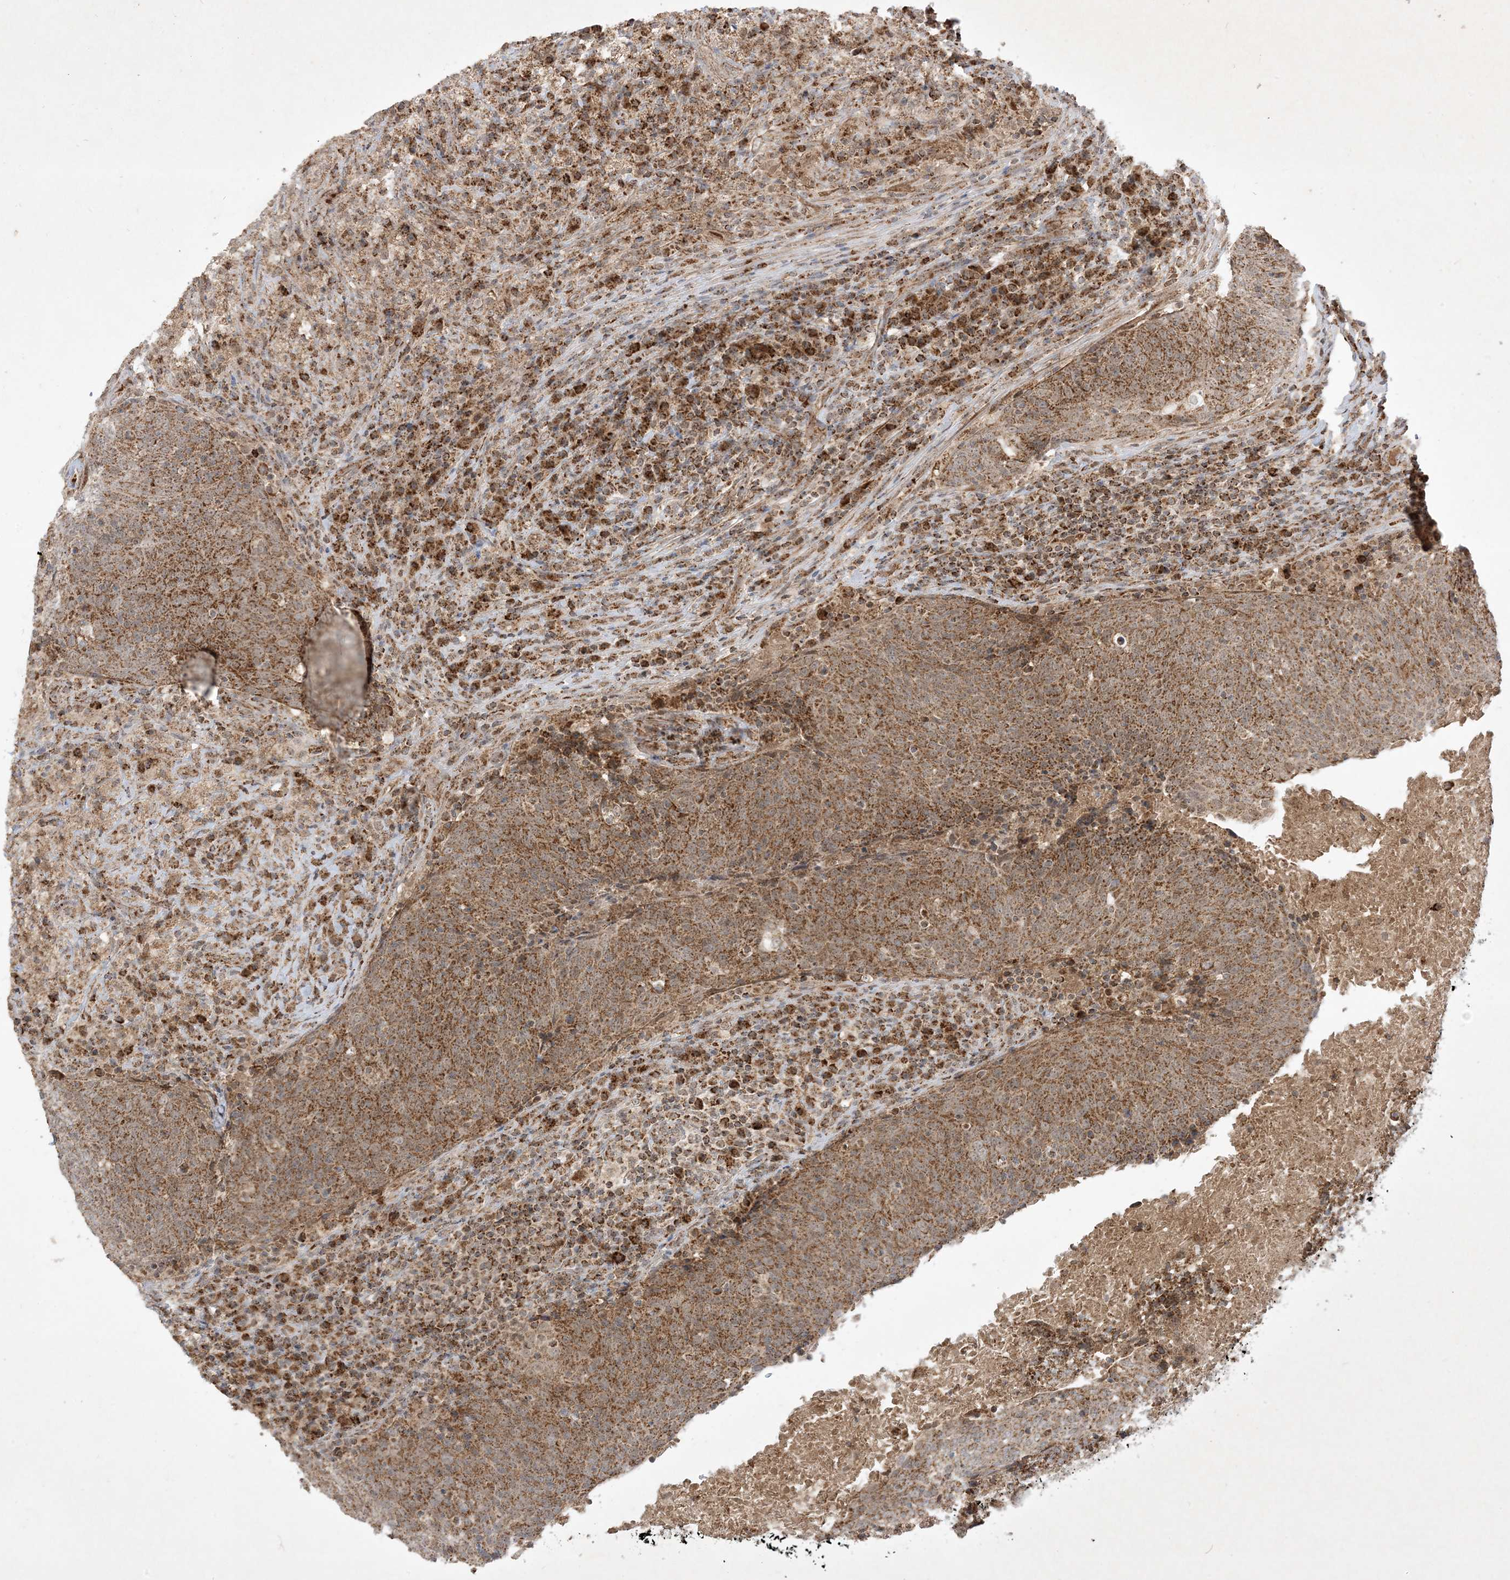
{"staining": {"intensity": "strong", "quantity": ">75%", "location": "cytoplasmic/membranous"}, "tissue": "head and neck cancer", "cell_type": "Tumor cells", "image_type": "cancer", "snomed": [{"axis": "morphology", "description": "Squamous cell carcinoma, NOS"}, {"axis": "morphology", "description": "Squamous cell carcinoma, metastatic, NOS"}, {"axis": "topography", "description": "Lymph node"}, {"axis": "topography", "description": "Head-Neck"}], "caption": "A micrograph of human metastatic squamous cell carcinoma (head and neck) stained for a protein exhibits strong cytoplasmic/membranous brown staining in tumor cells.", "gene": "NDUFAF3", "patient": {"sex": "male", "age": 62}}